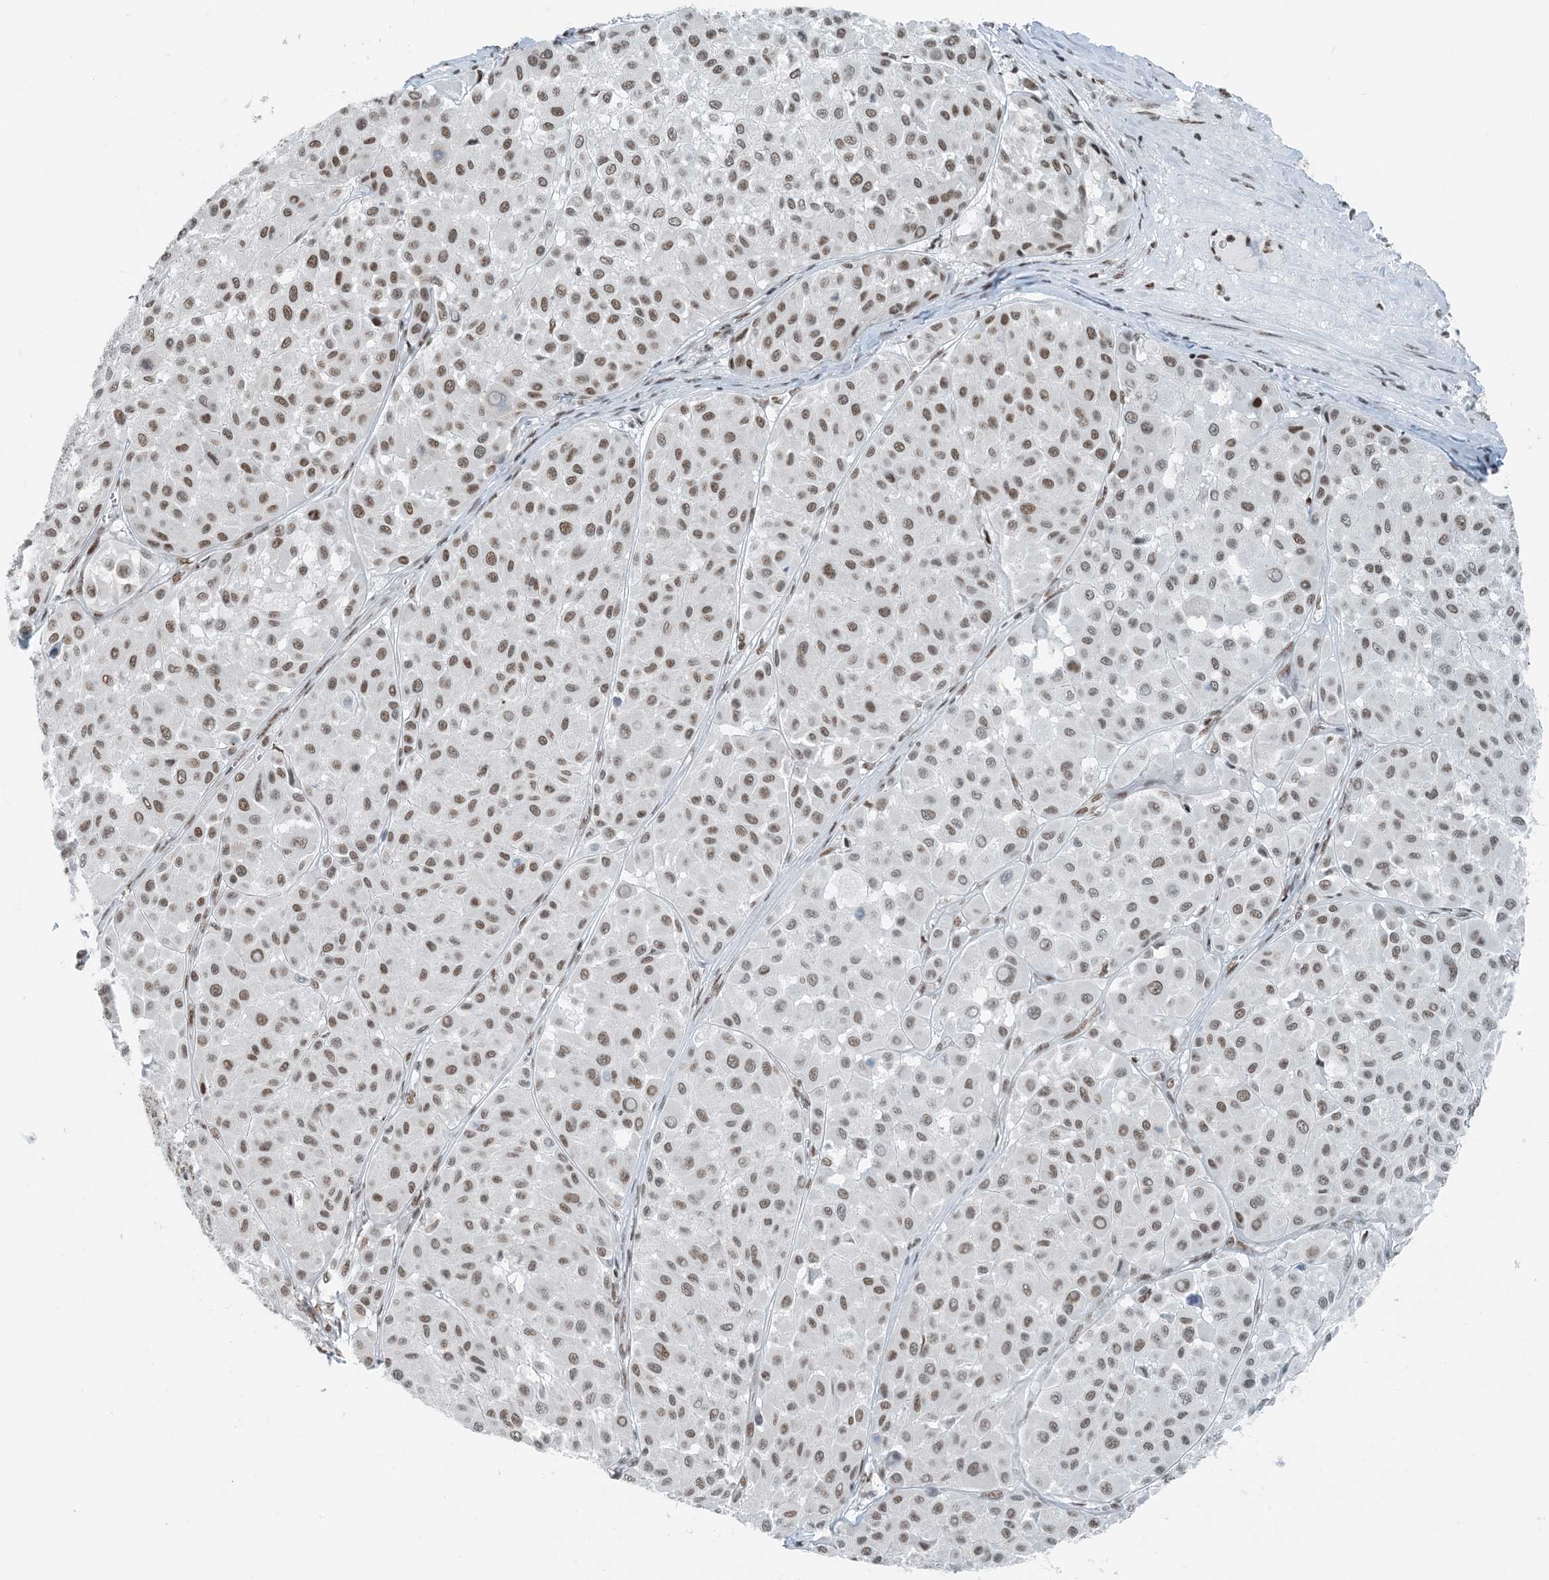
{"staining": {"intensity": "moderate", "quantity": "25%-75%", "location": "nuclear"}, "tissue": "melanoma", "cell_type": "Tumor cells", "image_type": "cancer", "snomed": [{"axis": "morphology", "description": "Malignant melanoma, Metastatic site"}, {"axis": "topography", "description": "Soft tissue"}], "caption": "A brown stain highlights moderate nuclear expression of a protein in human malignant melanoma (metastatic site) tumor cells.", "gene": "ZNF500", "patient": {"sex": "male", "age": 41}}